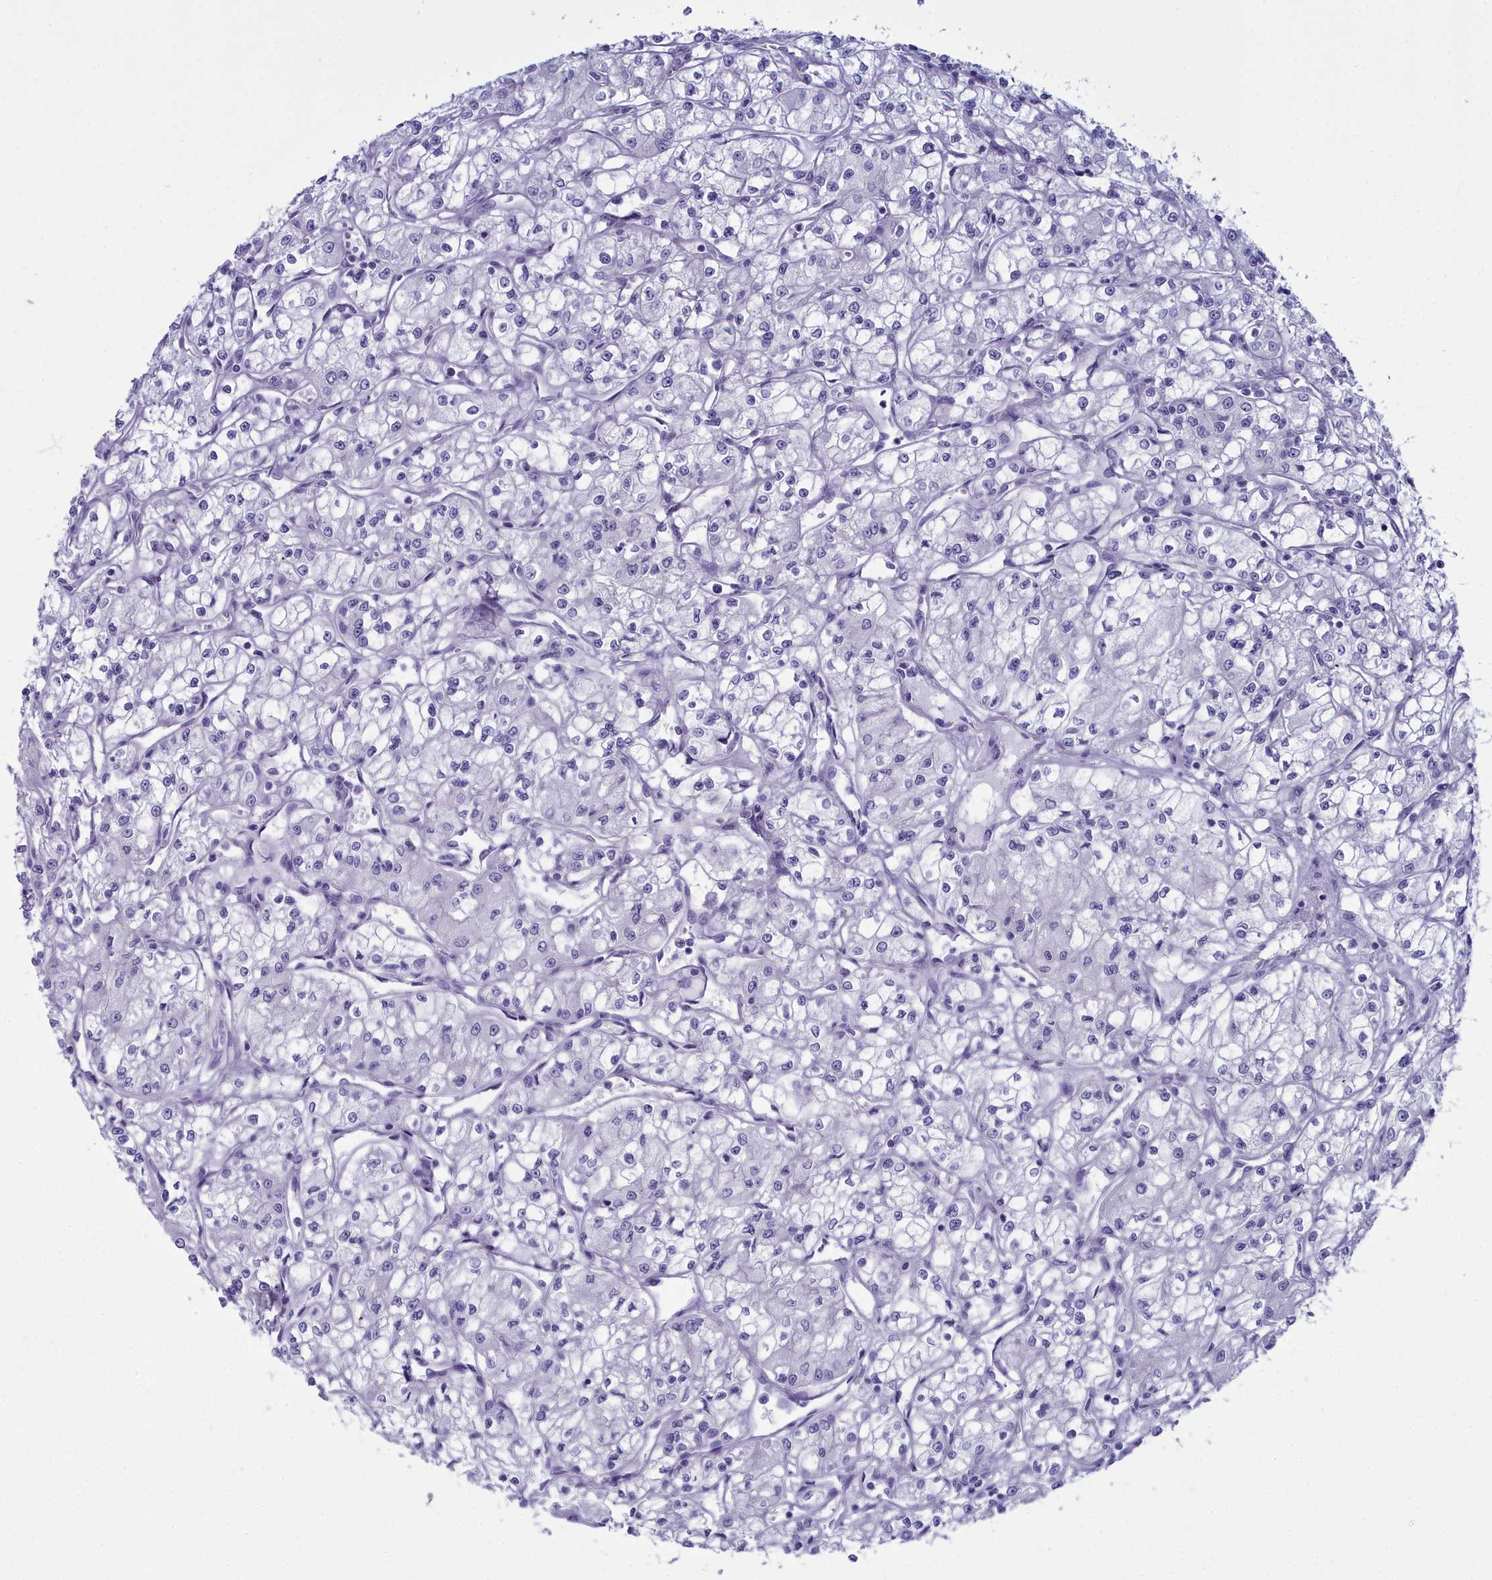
{"staining": {"intensity": "negative", "quantity": "none", "location": "none"}, "tissue": "renal cancer", "cell_type": "Tumor cells", "image_type": "cancer", "snomed": [{"axis": "morphology", "description": "Adenocarcinoma, NOS"}, {"axis": "topography", "description": "Kidney"}], "caption": "Adenocarcinoma (renal) was stained to show a protein in brown. There is no significant positivity in tumor cells. Brightfield microscopy of immunohistochemistry stained with DAB (3,3'-diaminobenzidine) (brown) and hematoxylin (blue), captured at high magnification.", "gene": "MAP6", "patient": {"sex": "male", "age": 59}}